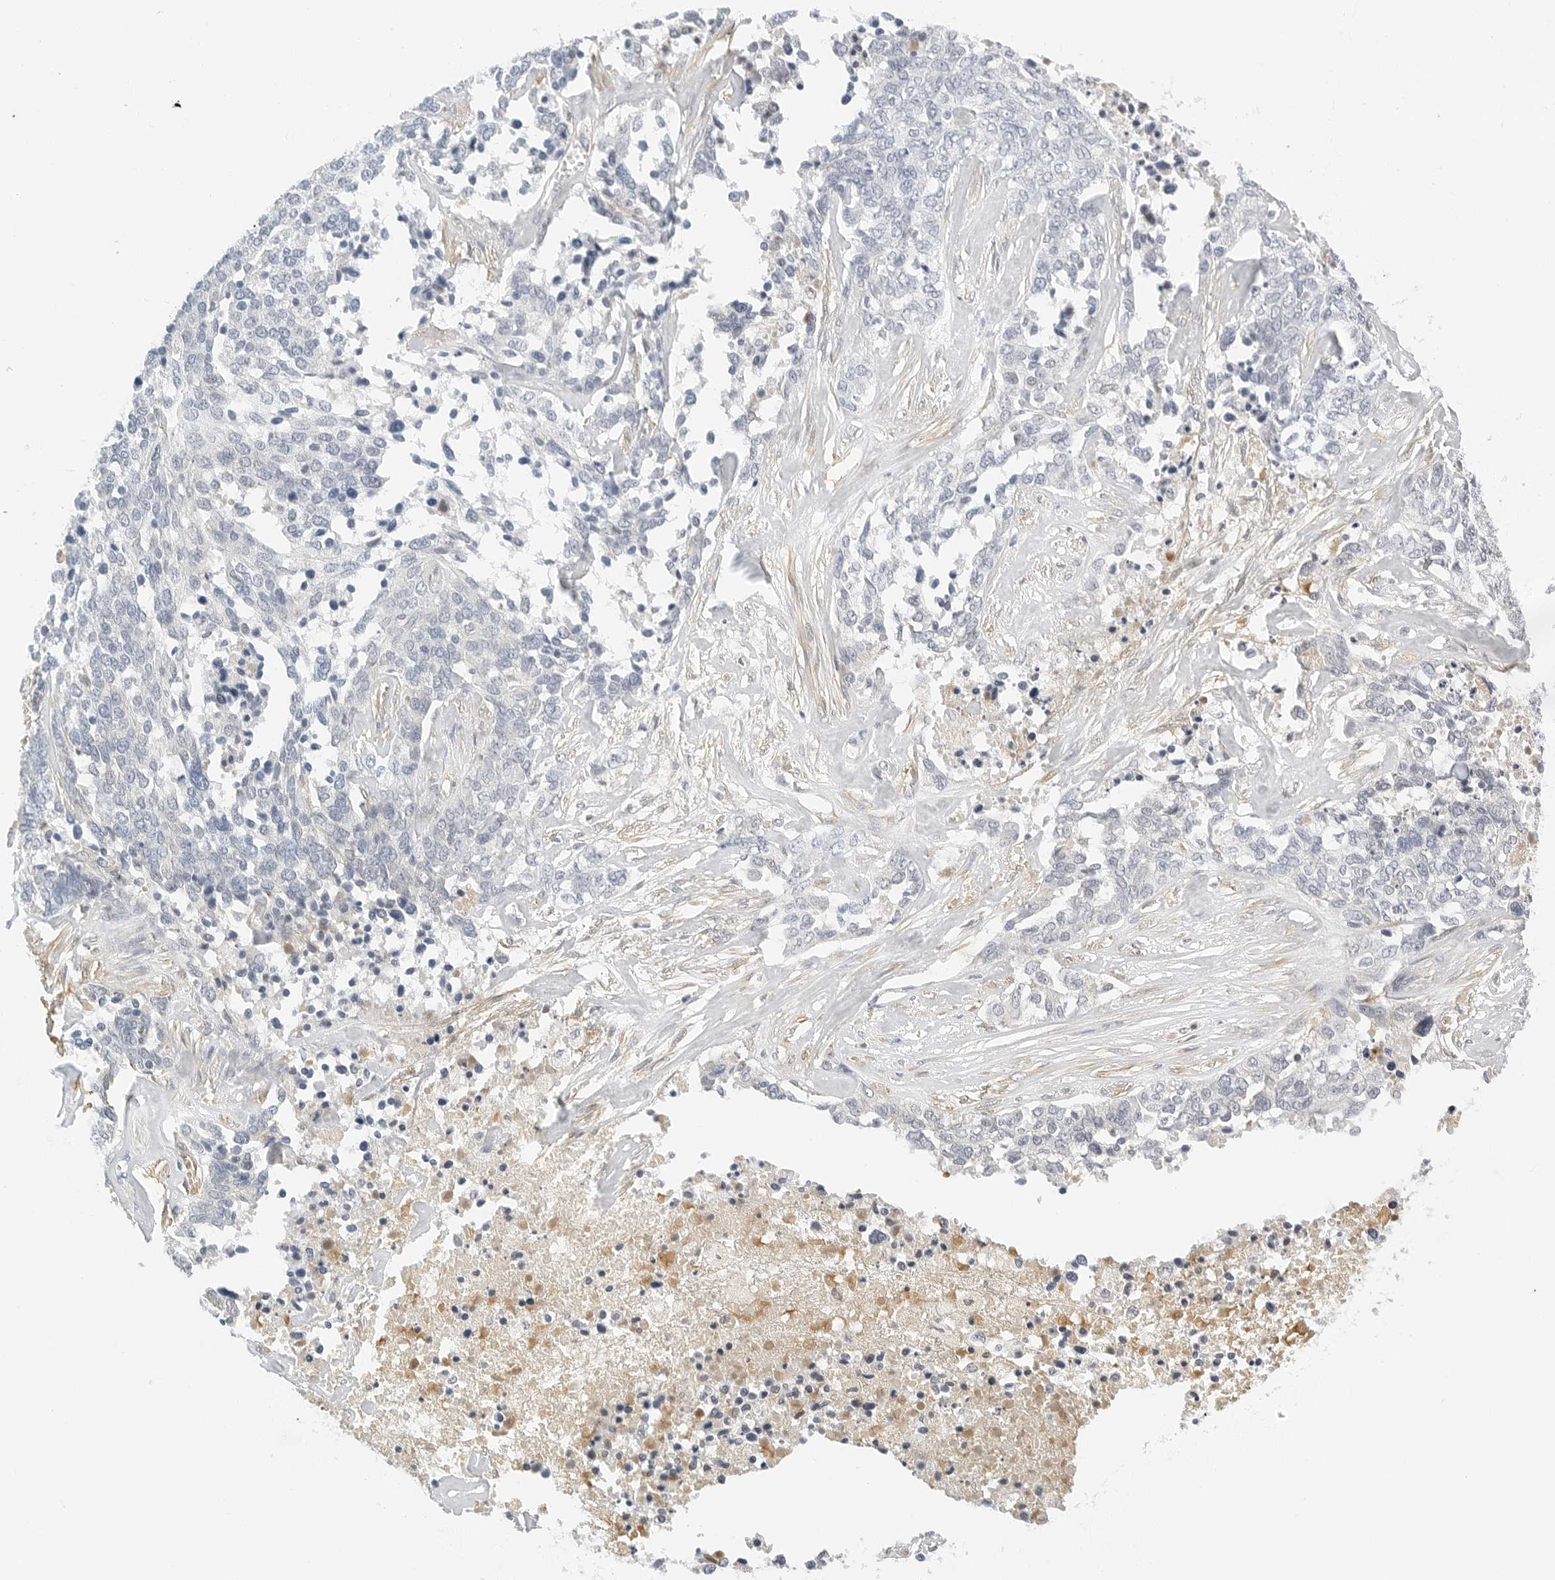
{"staining": {"intensity": "negative", "quantity": "none", "location": "none"}, "tissue": "ovarian cancer", "cell_type": "Tumor cells", "image_type": "cancer", "snomed": [{"axis": "morphology", "description": "Cystadenocarcinoma, serous, NOS"}, {"axis": "topography", "description": "Ovary"}], "caption": "Image shows no significant protein expression in tumor cells of ovarian cancer.", "gene": "PKDCC", "patient": {"sex": "female", "age": 44}}